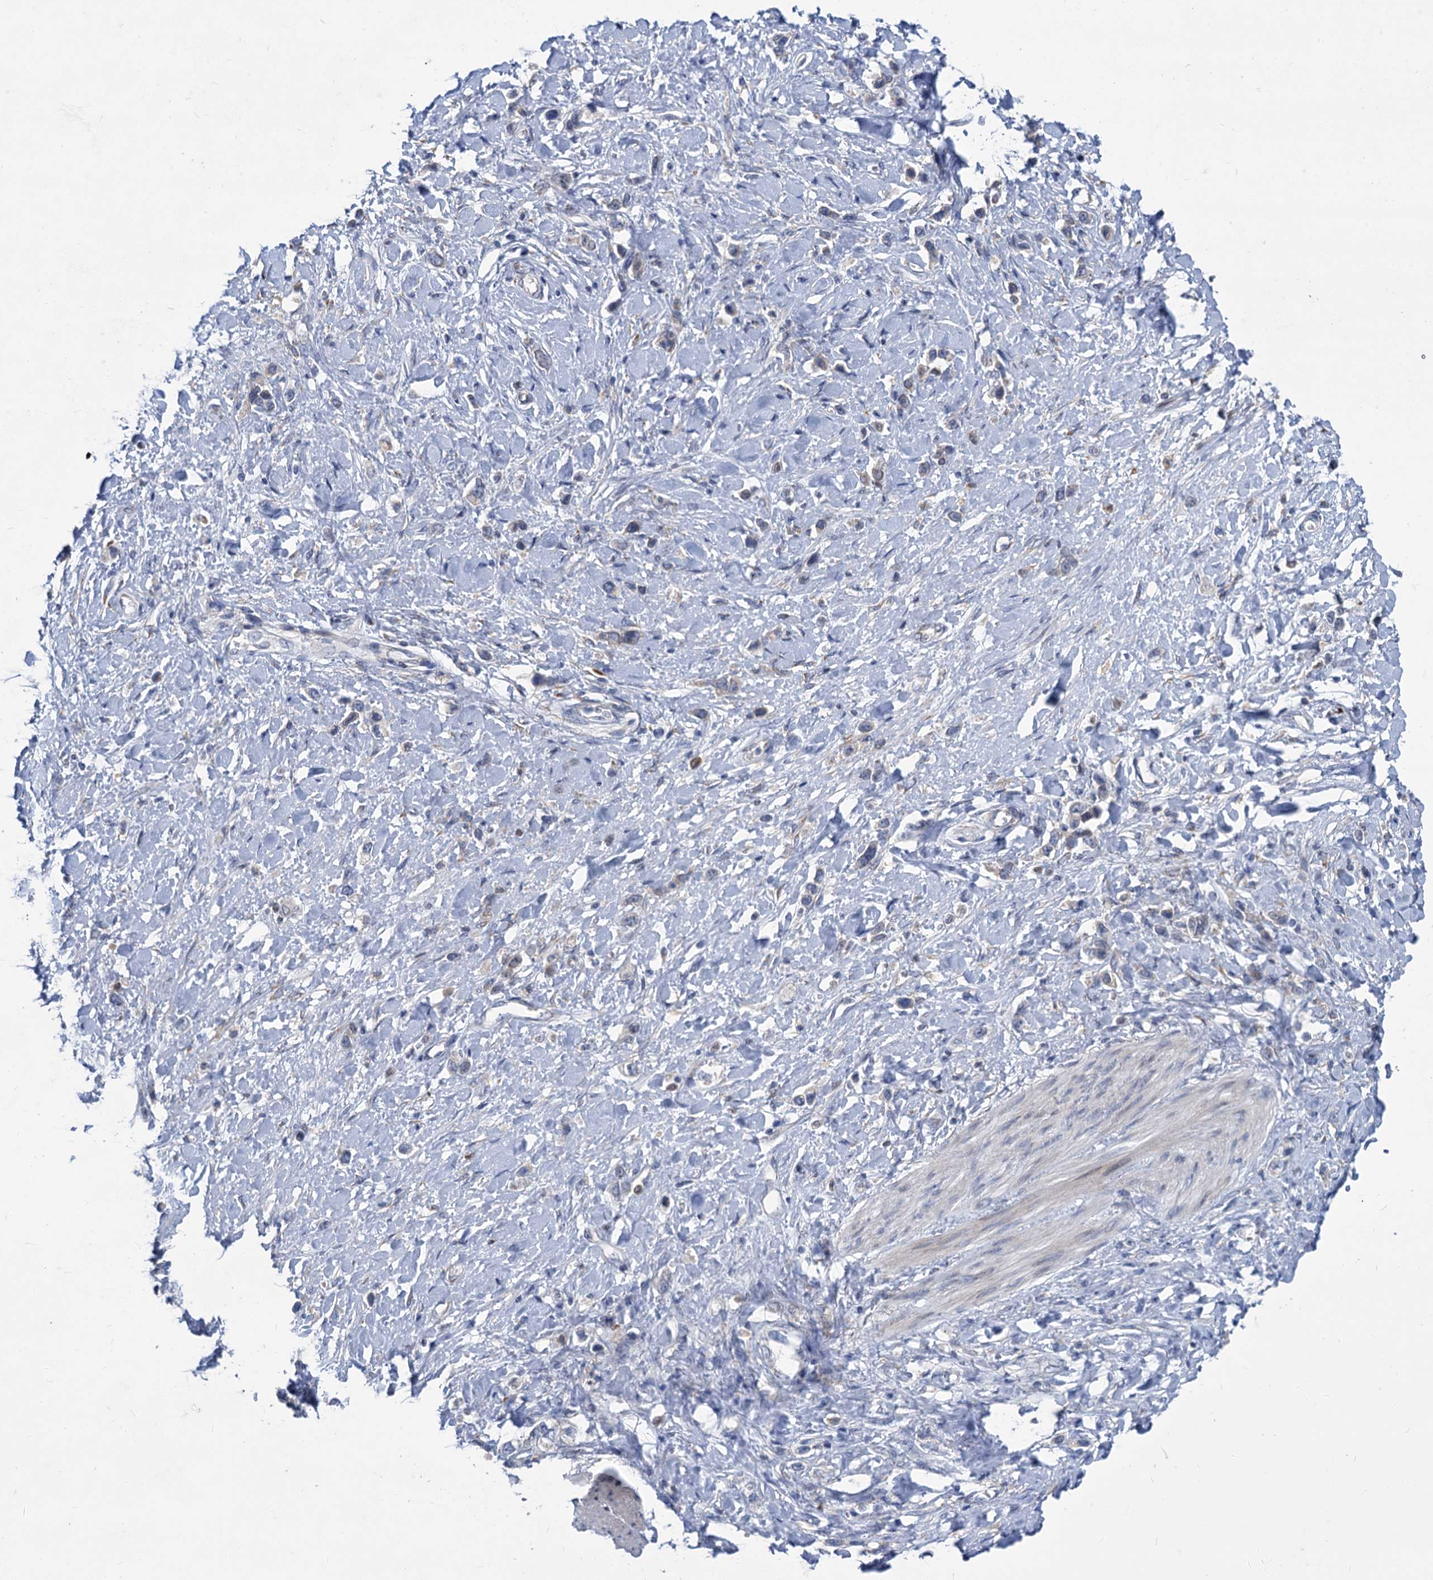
{"staining": {"intensity": "negative", "quantity": "none", "location": "none"}, "tissue": "stomach cancer", "cell_type": "Tumor cells", "image_type": "cancer", "snomed": [{"axis": "morphology", "description": "Normal tissue, NOS"}, {"axis": "morphology", "description": "Adenocarcinoma, NOS"}, {"axis": "topography", "description": "Stomach, upper"}, {"axis": "topography", "description": "Stomach"}], "caption": "Immunohistochemistry (IHC) of stomach cancer demonstrates no staining in tumor cells.", "gene": "PRSS35", "patient": {"sex": "female", "age": 65}}